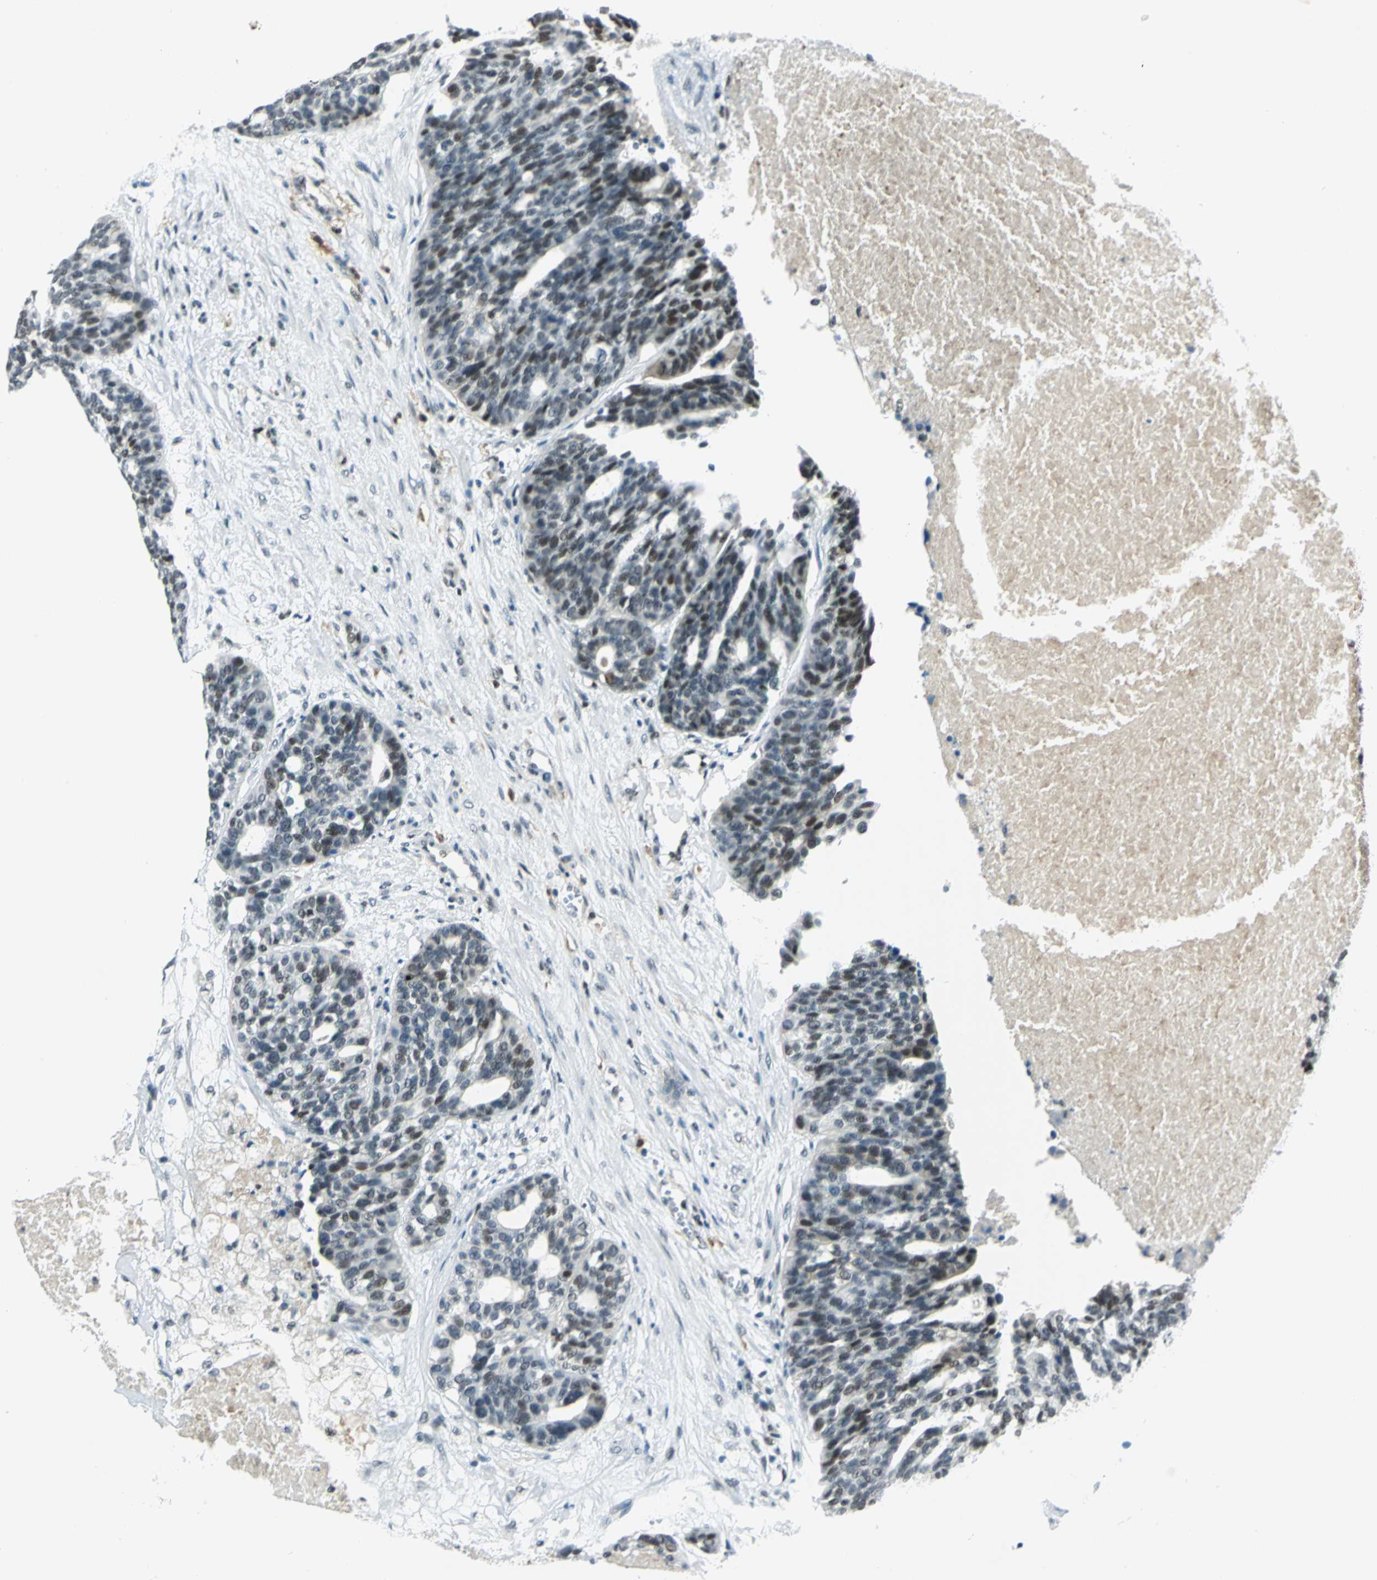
{"staining": {"intensity": "moderate", "quantity": "<25%", "location": "nuclear"}, "tissue": "ovarian cancer", "cell_type": "Tumor cells", "image_type": "cancer", "snomed": [{"axis": "morphology", "description": "Cystadenocarcinoma, serous, NOS"}, {"axis": "topography", "description": "Ovary"}], "caption": "This photomicrograph shows IHC staining of ovarian cancer (serous cystadenocarcinoma), with low moderate nuclear expression in about <25% of tumor cells.", "gene": "MTMR10", "patient": {"sex": "female", "age": 59}}